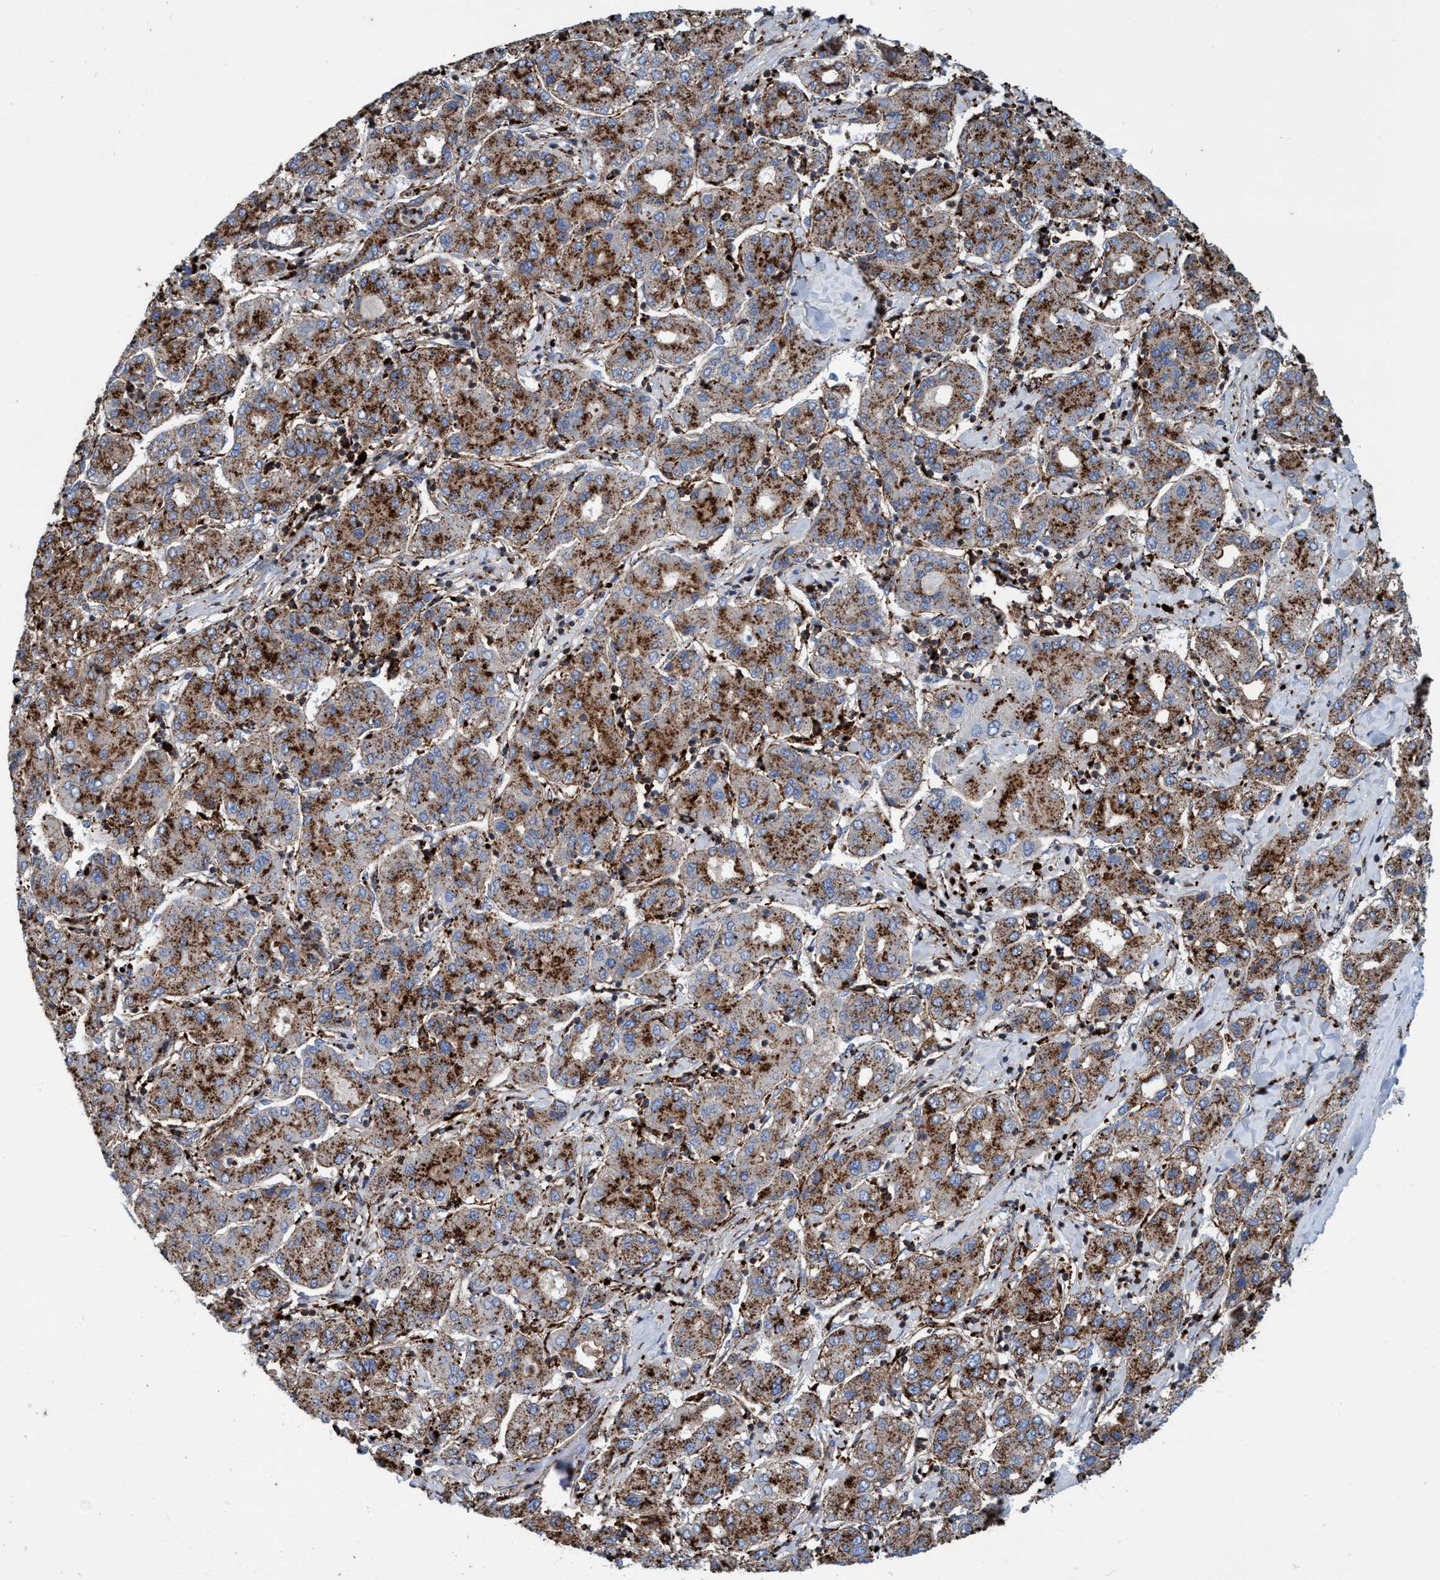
{"staining": {"intensity": "moderate", "quantity": ">75%", "location": "cytoplasmic/membranous"}, "tissue": "liver cancer", "cell_type": "Tumor cells", "image_type": "cancer", "snomed": [{"axis": "morphology", "description": "Carcinoma, Hepatocellular, NOS"}, {"axis": "topography", "description": "Liver"}], "caption": "Liver cancer stained for a protein (brown) reveals moderate cytoplasmic/membranous positive positivity in approximately >75% of tumor cells.", "gene": "TRIM65", "patient": {"sex": "male", "age": 65}}